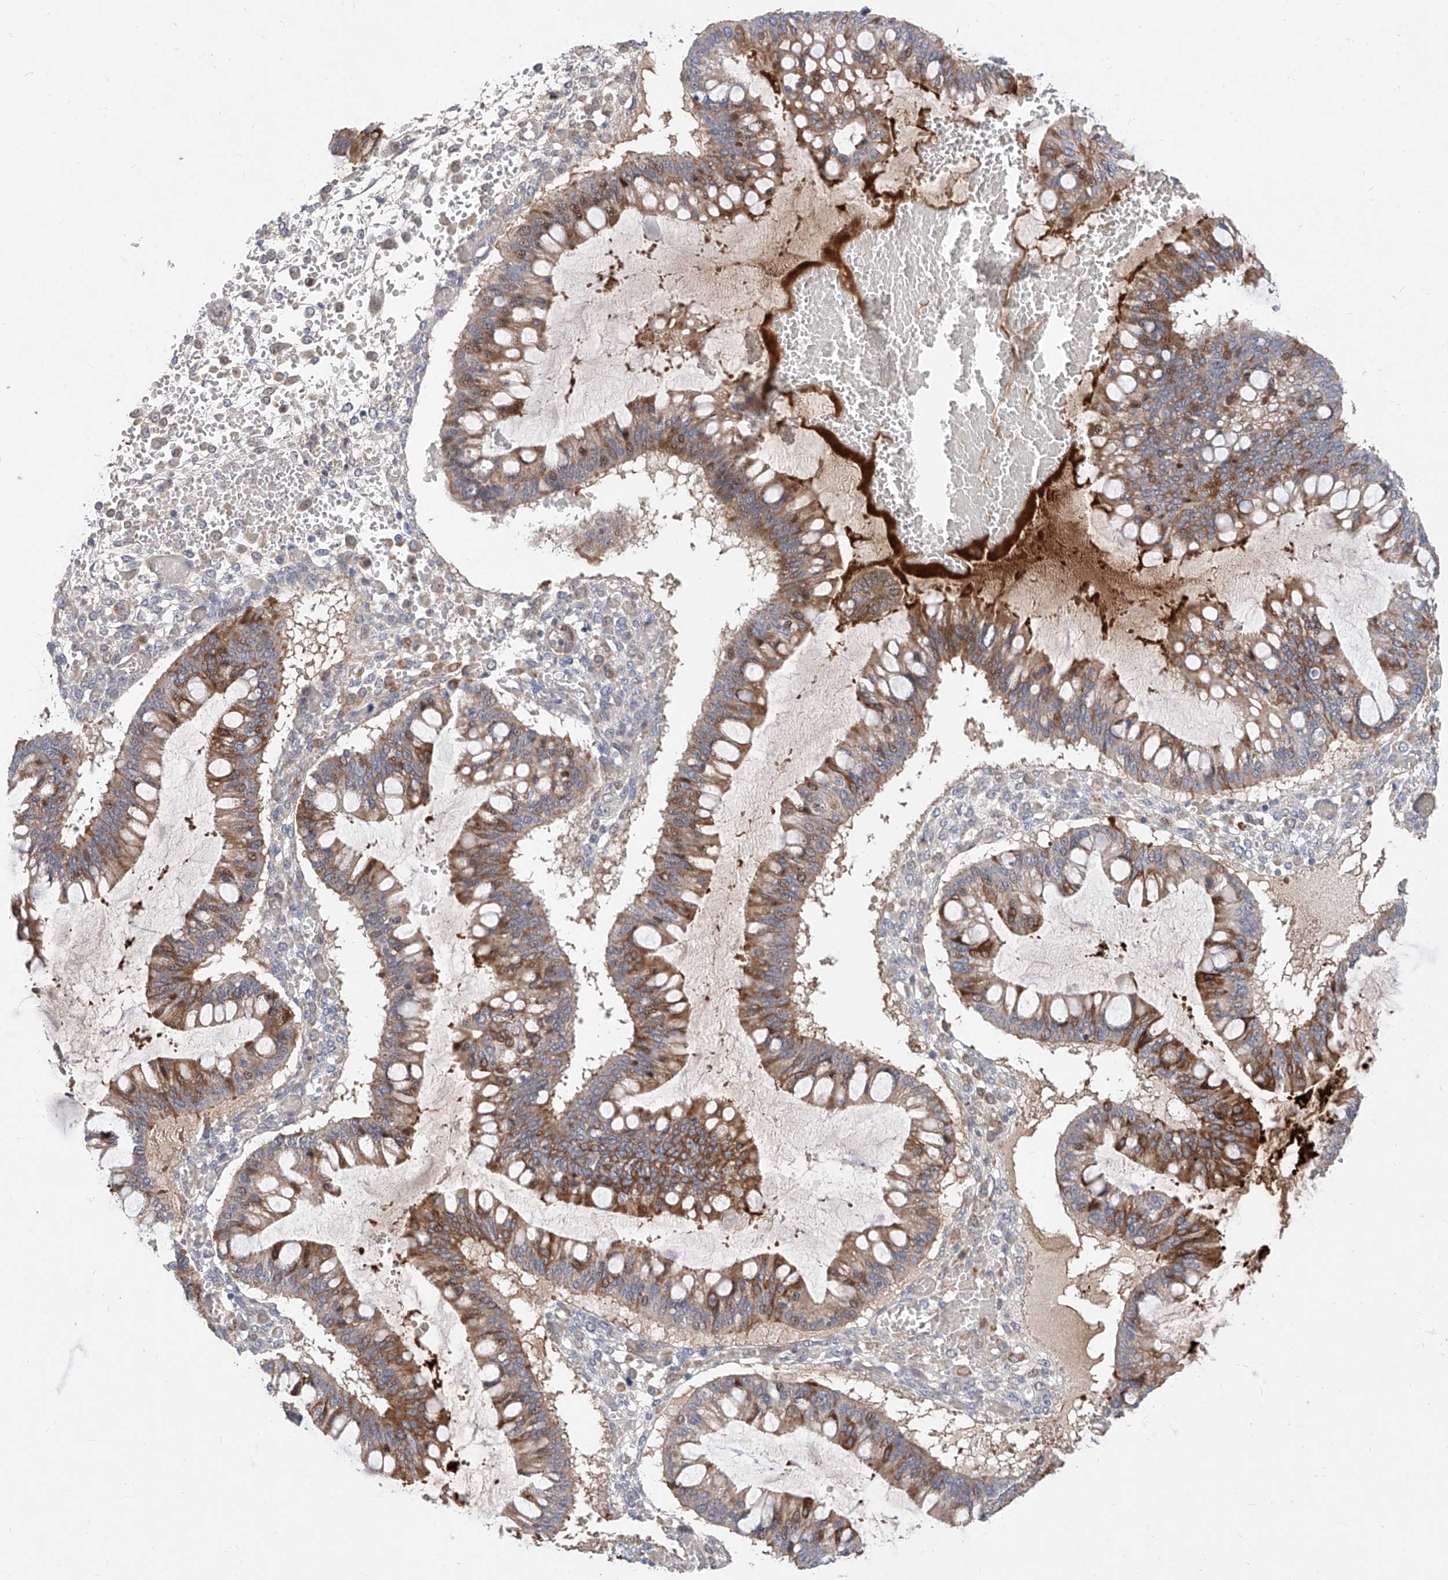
{"staining": {"intensity": "moderate", "quantity": ">75%", "location": "cytoplasmic/membranous"}, "tissue": "ovarian cancer", "cell_type": "Tumor cells", "image_type": "cancer", "snomed": [{"axis": "morphology", "description": "Cystadenocarcinoma, mucinous, NOS"}, {"axis": "topography", "description": "Ovary"}], "caption": "IHC staining of ovarian cancer, which shows medium levels of moderate cytoplasmic/membranous positivity in about >75% of tumor cells indicating moderate cytoplasmic/membranous protein positivity. The staining was performed using DAB (brown) for protein detection and nuclei were counterstained in hematoxylin (blue).", "gene": "FUCA2", "patient": {"sex": "female", "age": 73}}